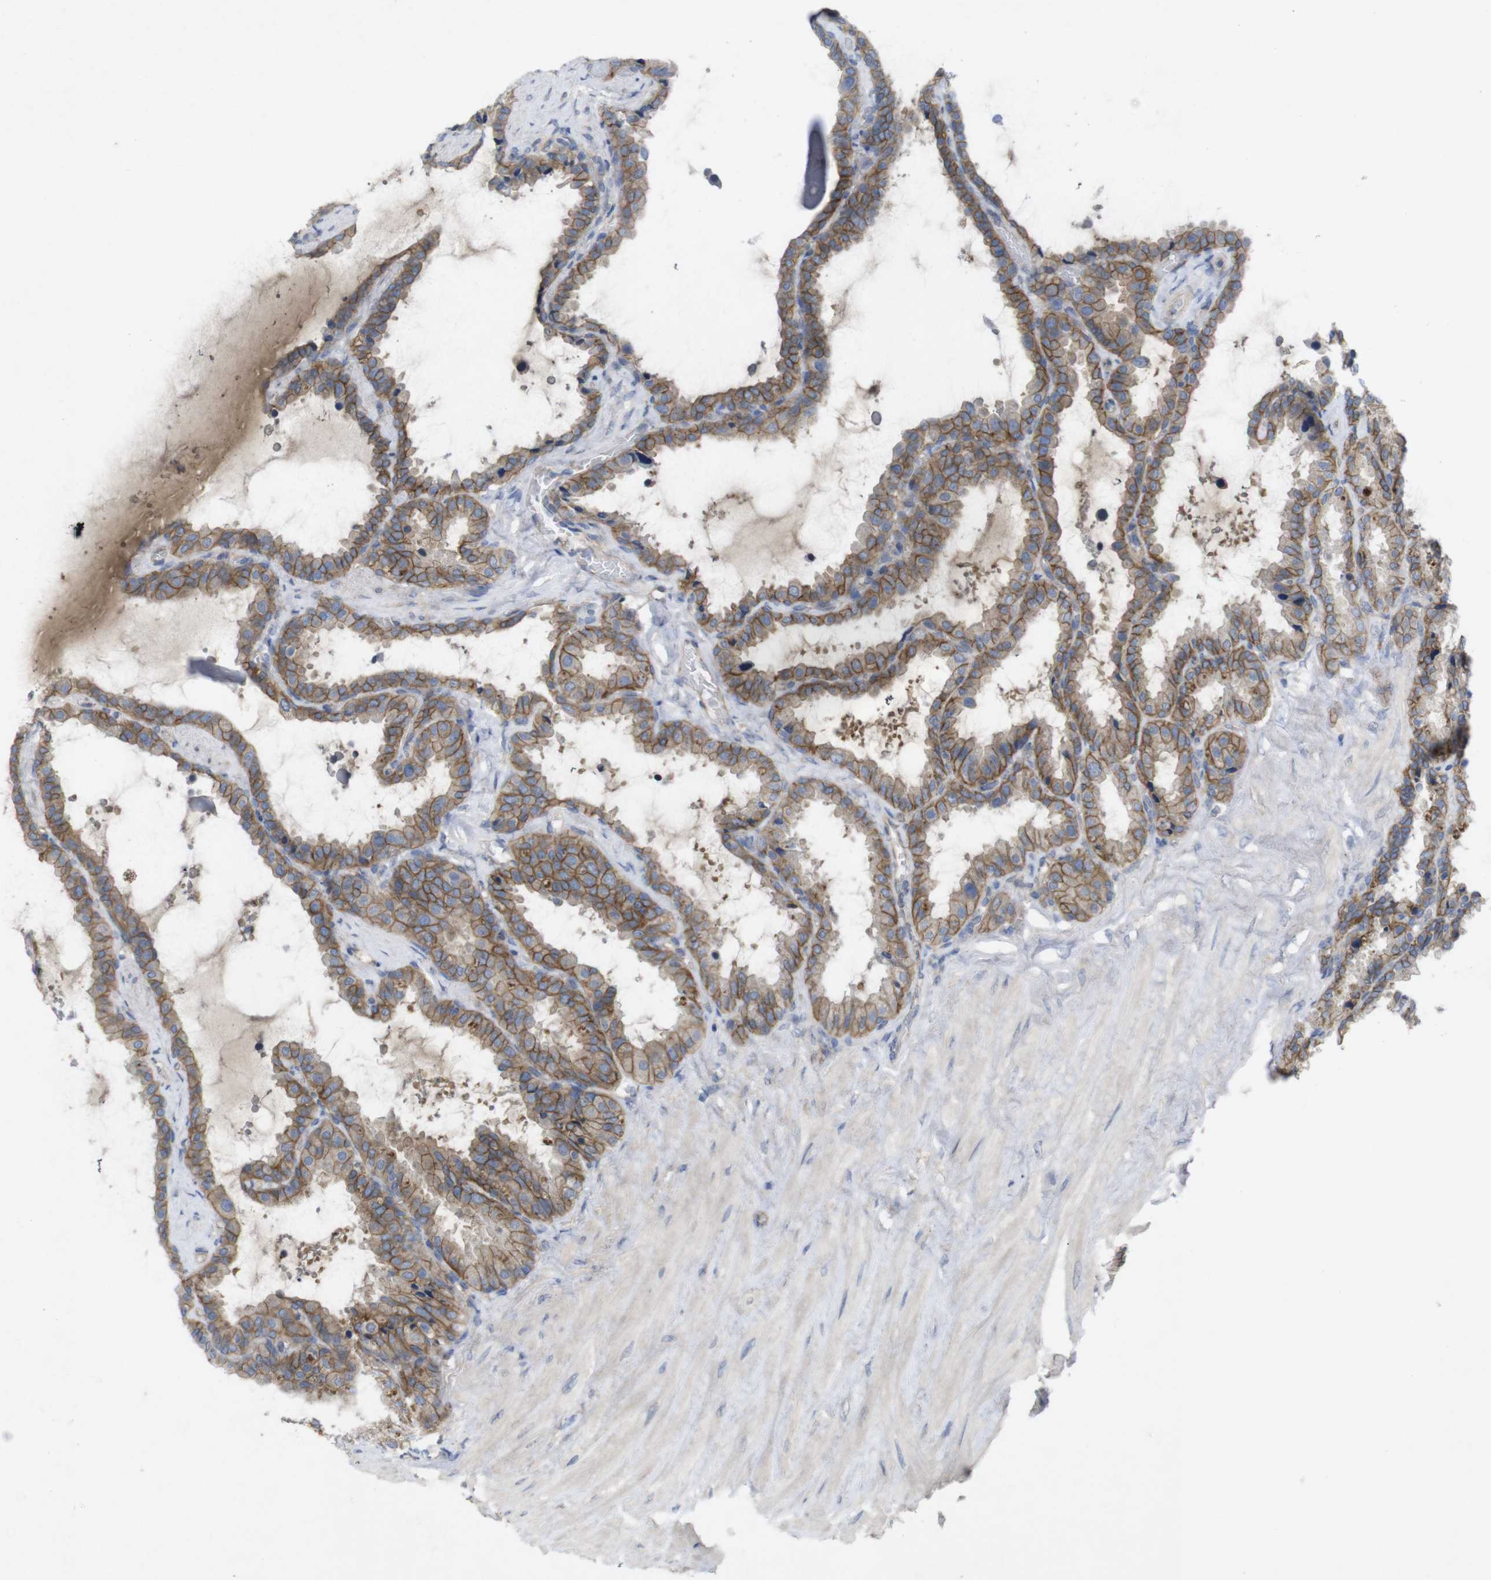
{"staining": {"intensity": "moderate", "quantity": ">75%", "location": "cytoplasmic/membranous"}, "tissue": "seminal vesicle", "cell_type": "Glandular cells", "image_type": "normal", "snomed": [{"axis": "morphology", "description": "Normal tissue, NOS"}, {"axis": "topography", "description": "Seminal veicle"}], "caption": "This micrograph demonstrates IHC staining of unremarkable human seminal vesicle, with medium moderate cytoplasmic/membranous positivity in about >75% of glandular cells.", "gene": "KIDINS220", "patient": {"sex": "male", "age": 46}}